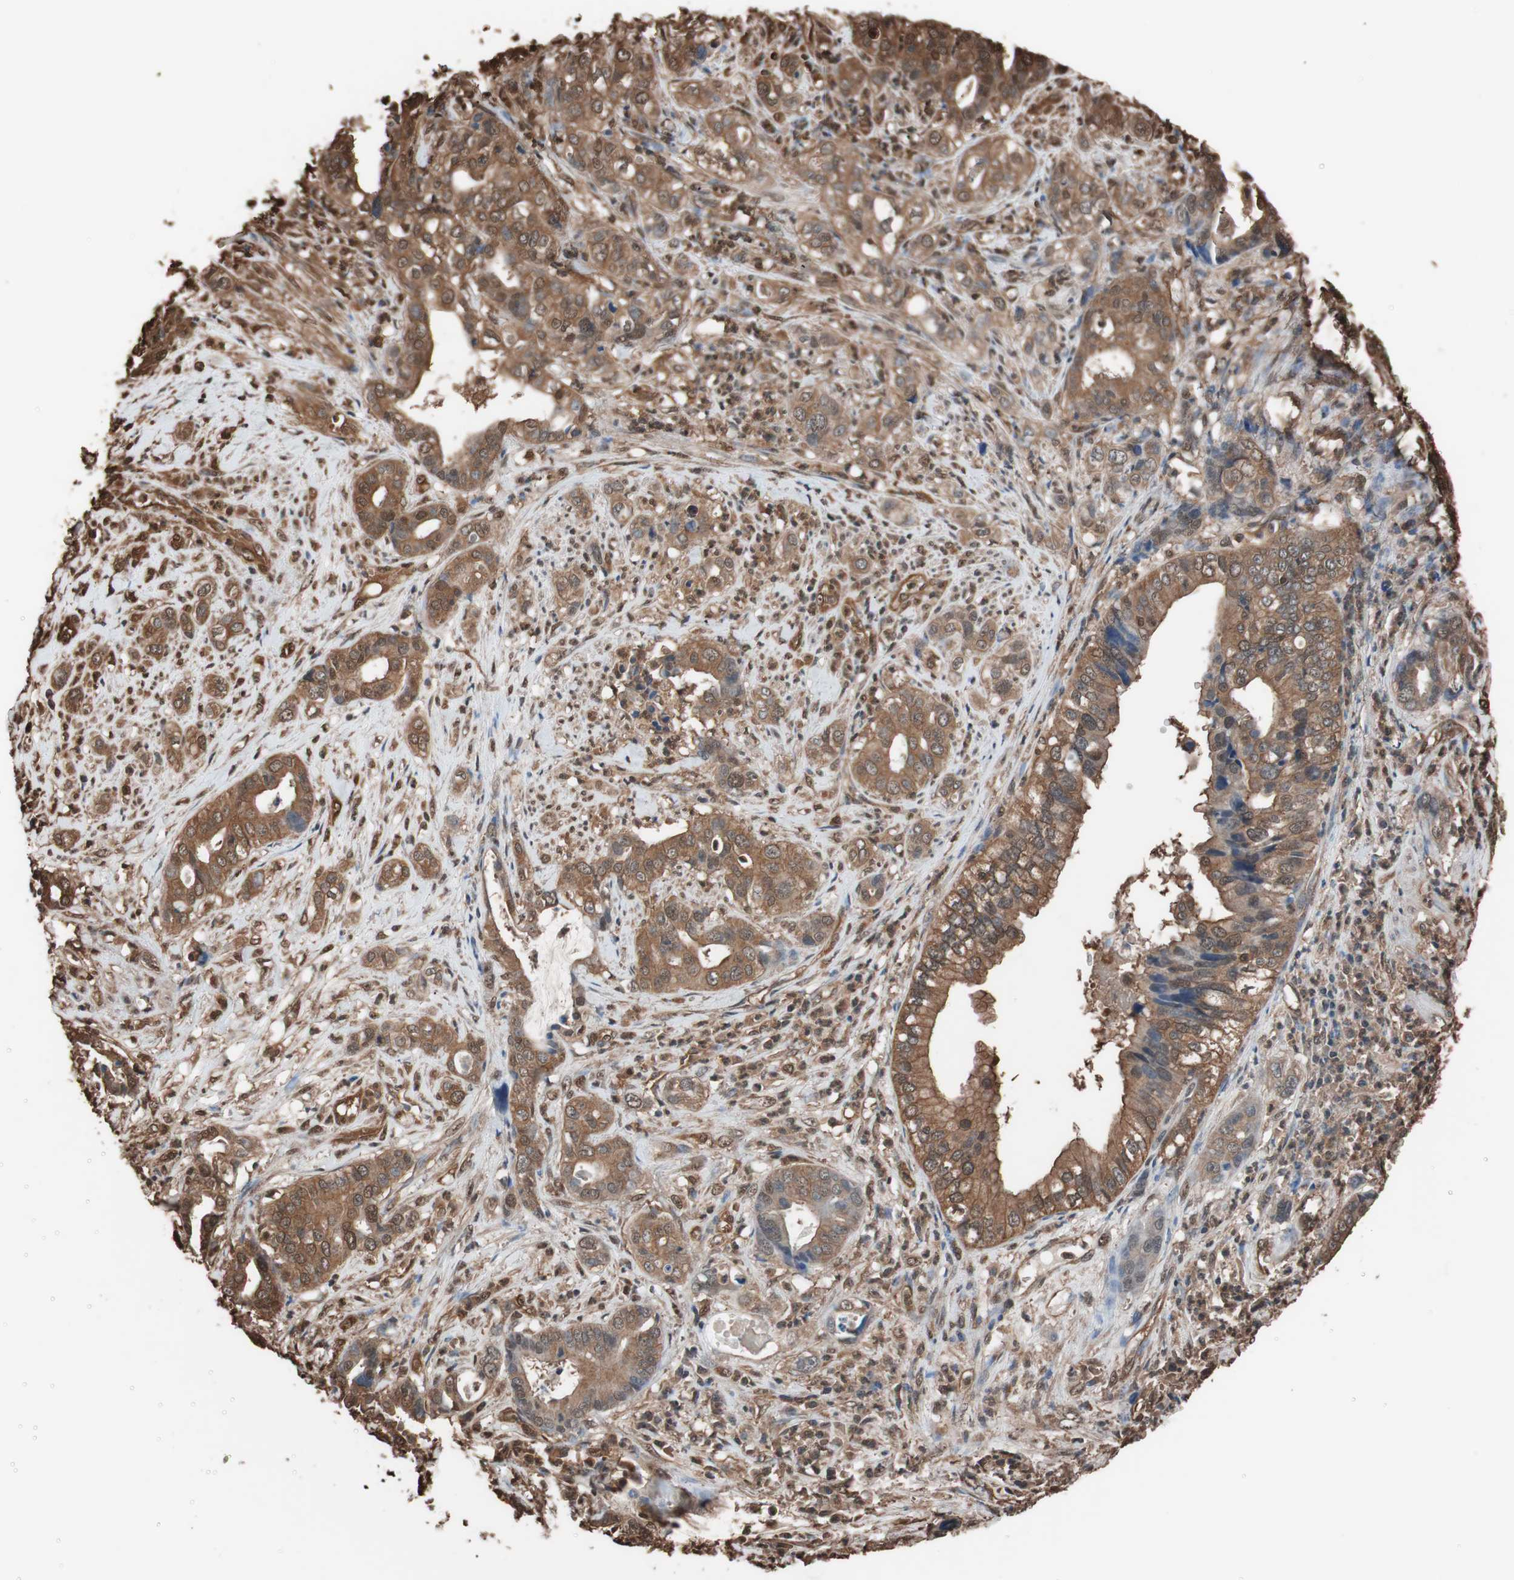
{"staining": {"intensity": "strong", "quantity": ">75%", "location": "cytoplasmic/membranous"}, "tissue": "liver cancer", "cell_type": "Tumor cells", "image_type": "cancer", "snomed": [{"axis": "morphology", "description": "Cholangiocarcinoma"}, {"axis": "topography", "description": "Liver"}], "caption": "The immunohistochemical stain shows strong cytoplasmic/membranous expression in tumor cells of liver cholangiocarcinoma tissue. The protein is stained brown, and the nuclei are stained in blue (DAB IHC with brightfield microscopy, high magnification).", "gene": "CALM2", "patient": {"sex": "female", "age": 61}}